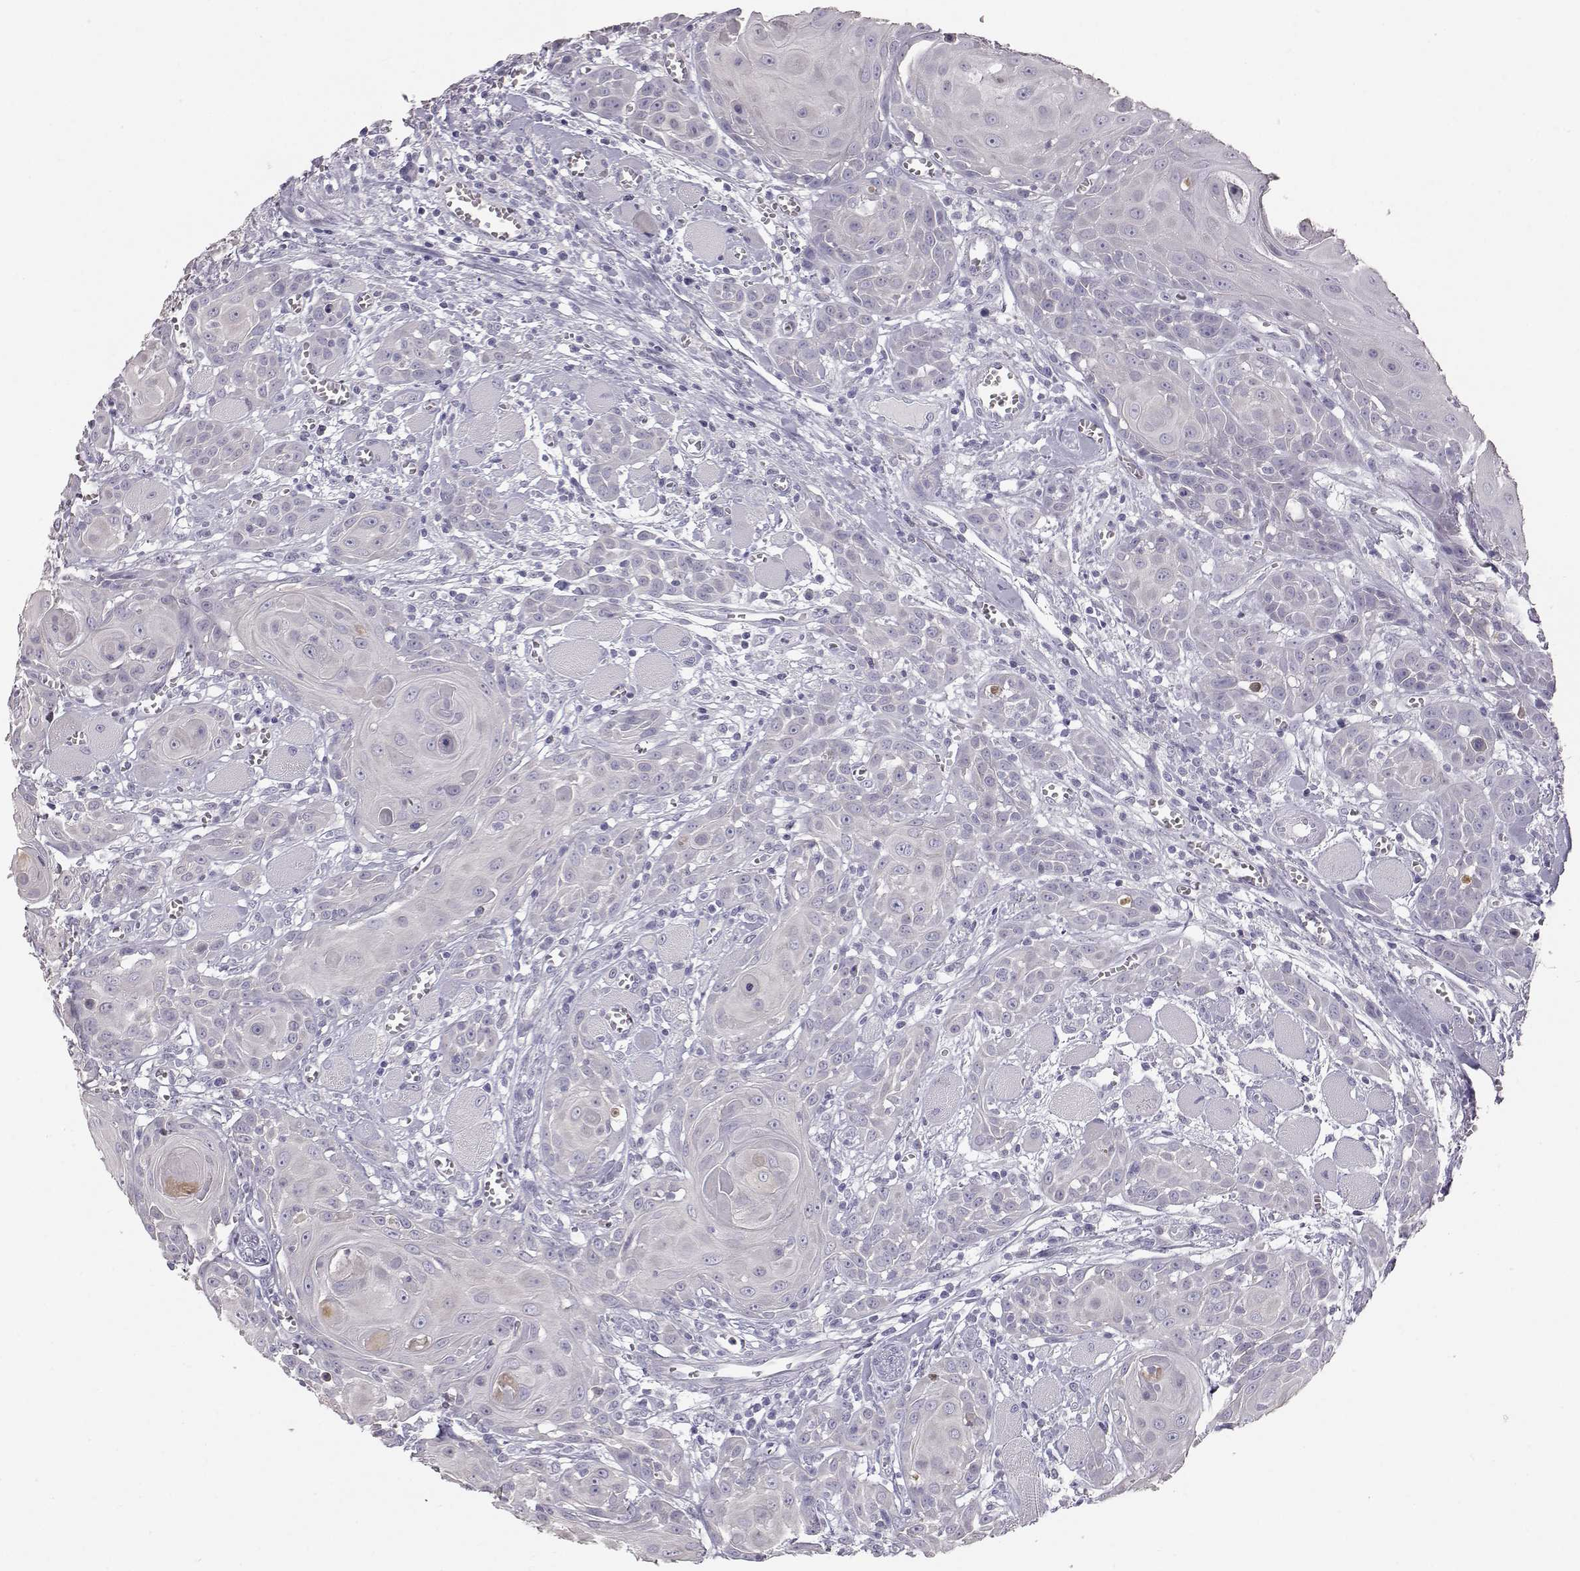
{"staining": {"intensity": "negative", "quantity": "none", "location": "none"}, "tissue": "head and neck cancer", "cell_type": "Tumor cells", "image_type": "cancer", "snomed": [{"axis": "morphology", "description": "Squamous cell carcinoma, NOS"}, {"axis": "topography", "description": "Head-Neck"}], "caption": "Histopathology image shows no protein expression in tumor cells of head and neck squamous cell carcinoma tissue.", "gene": "KRT33A", "patient": {"sex": "female", "age": 80}}